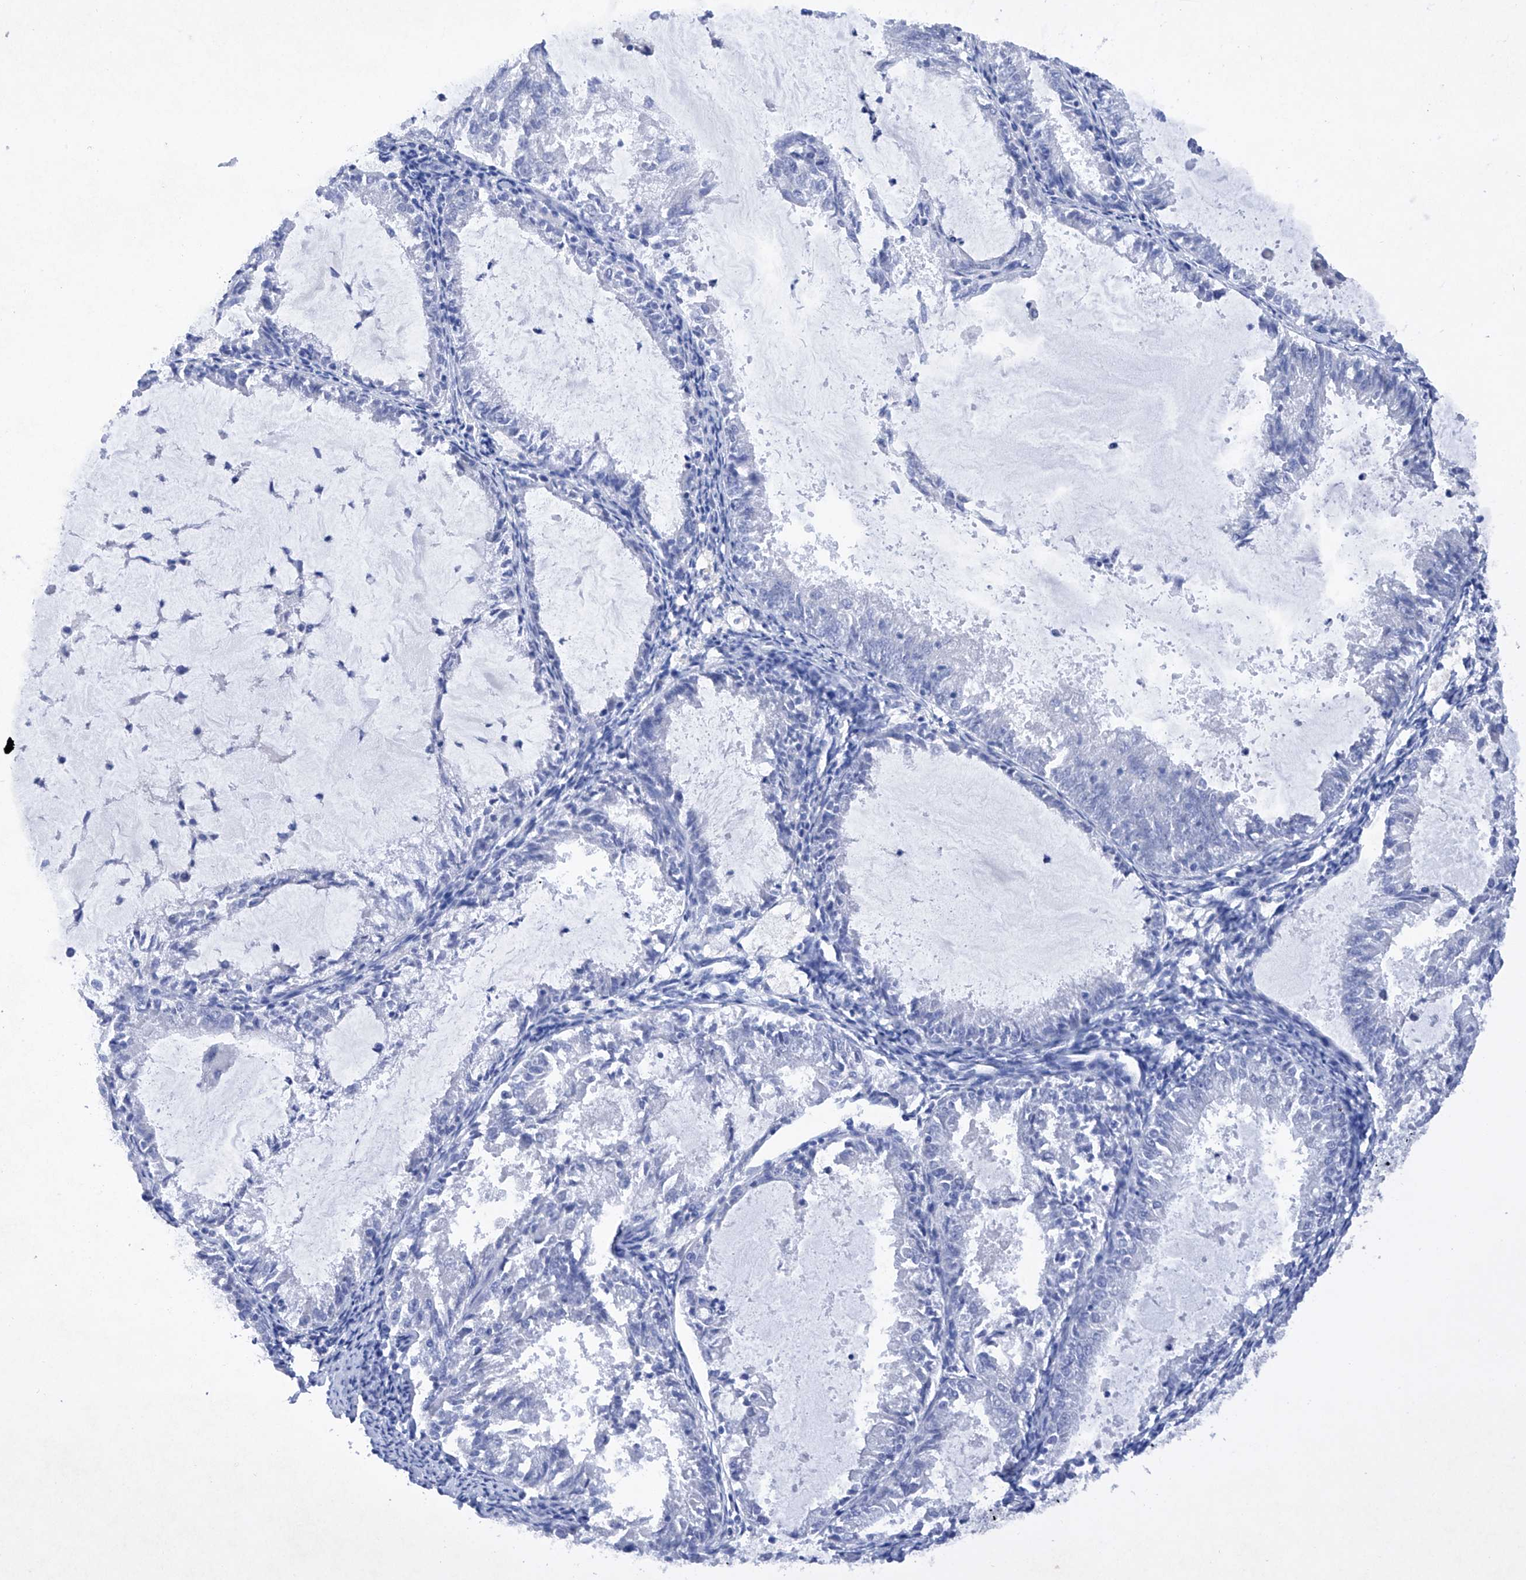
{"staining": {"intensity": "negative", "quantity": "none", "location": "none"}, "tissue": "endometrial cancer", "cell_type": "Tumor cells", "image_type": "cancer", "snomed": [{"axis": "morphology", "description": "Adenocarcinoma, NOS"}, {"axis": "topography", "description": "Endometrium"}], "caption": "This is an immunohistochemistry photomicrograph of human adenocarcinoma (endometrial). There is no positivity in tumor cells.", "gene": "BARX2", "patient": {"sex": "female", "age": 57}}